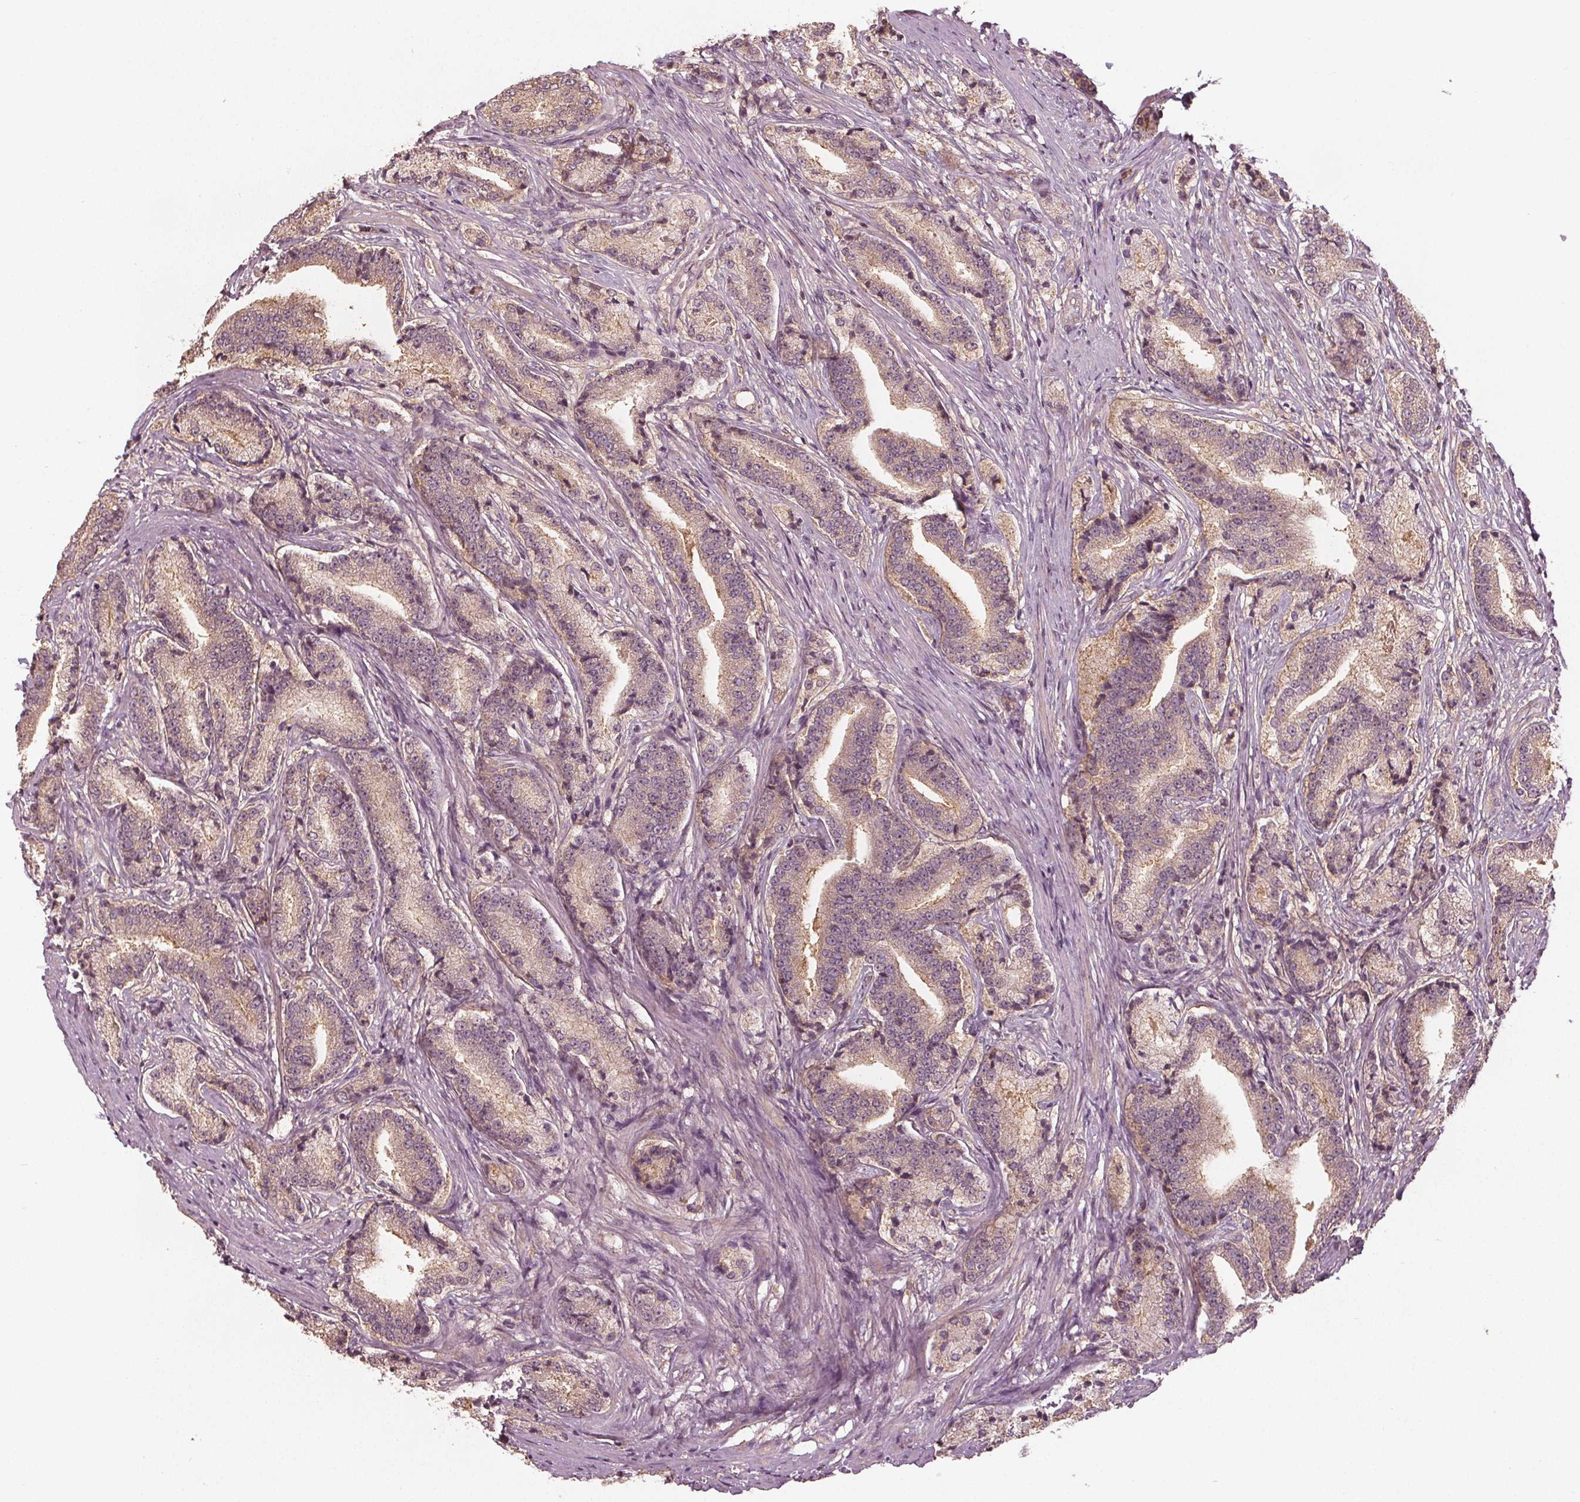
{"staining": {"intensity": "moderate", "quantity": ">75%", "location": "cytoplasmic/membranous"}, "tissue": "prostate cancer", "cell_type": "Tumor cells", "image_type": "cancer", "snomed": [{"axis": "morphology", "description": "Adenocarcinoma, High grade"}, {"axis": "topography", "description": "Prostate and seminal vesicle, NOS"}], "caption": "Protein staining displays moderate cytoplasmic/membranous positivity in approximately >75% of tumor cells in prostate high-grade adenocarcinoma. The staining is performed using DAB brown chromogen to label protein expression. The nuclei are counter-stained blue using hematoxylin.", "gene": "GNB2", "patient": {"sex": "male", "age": 61}}